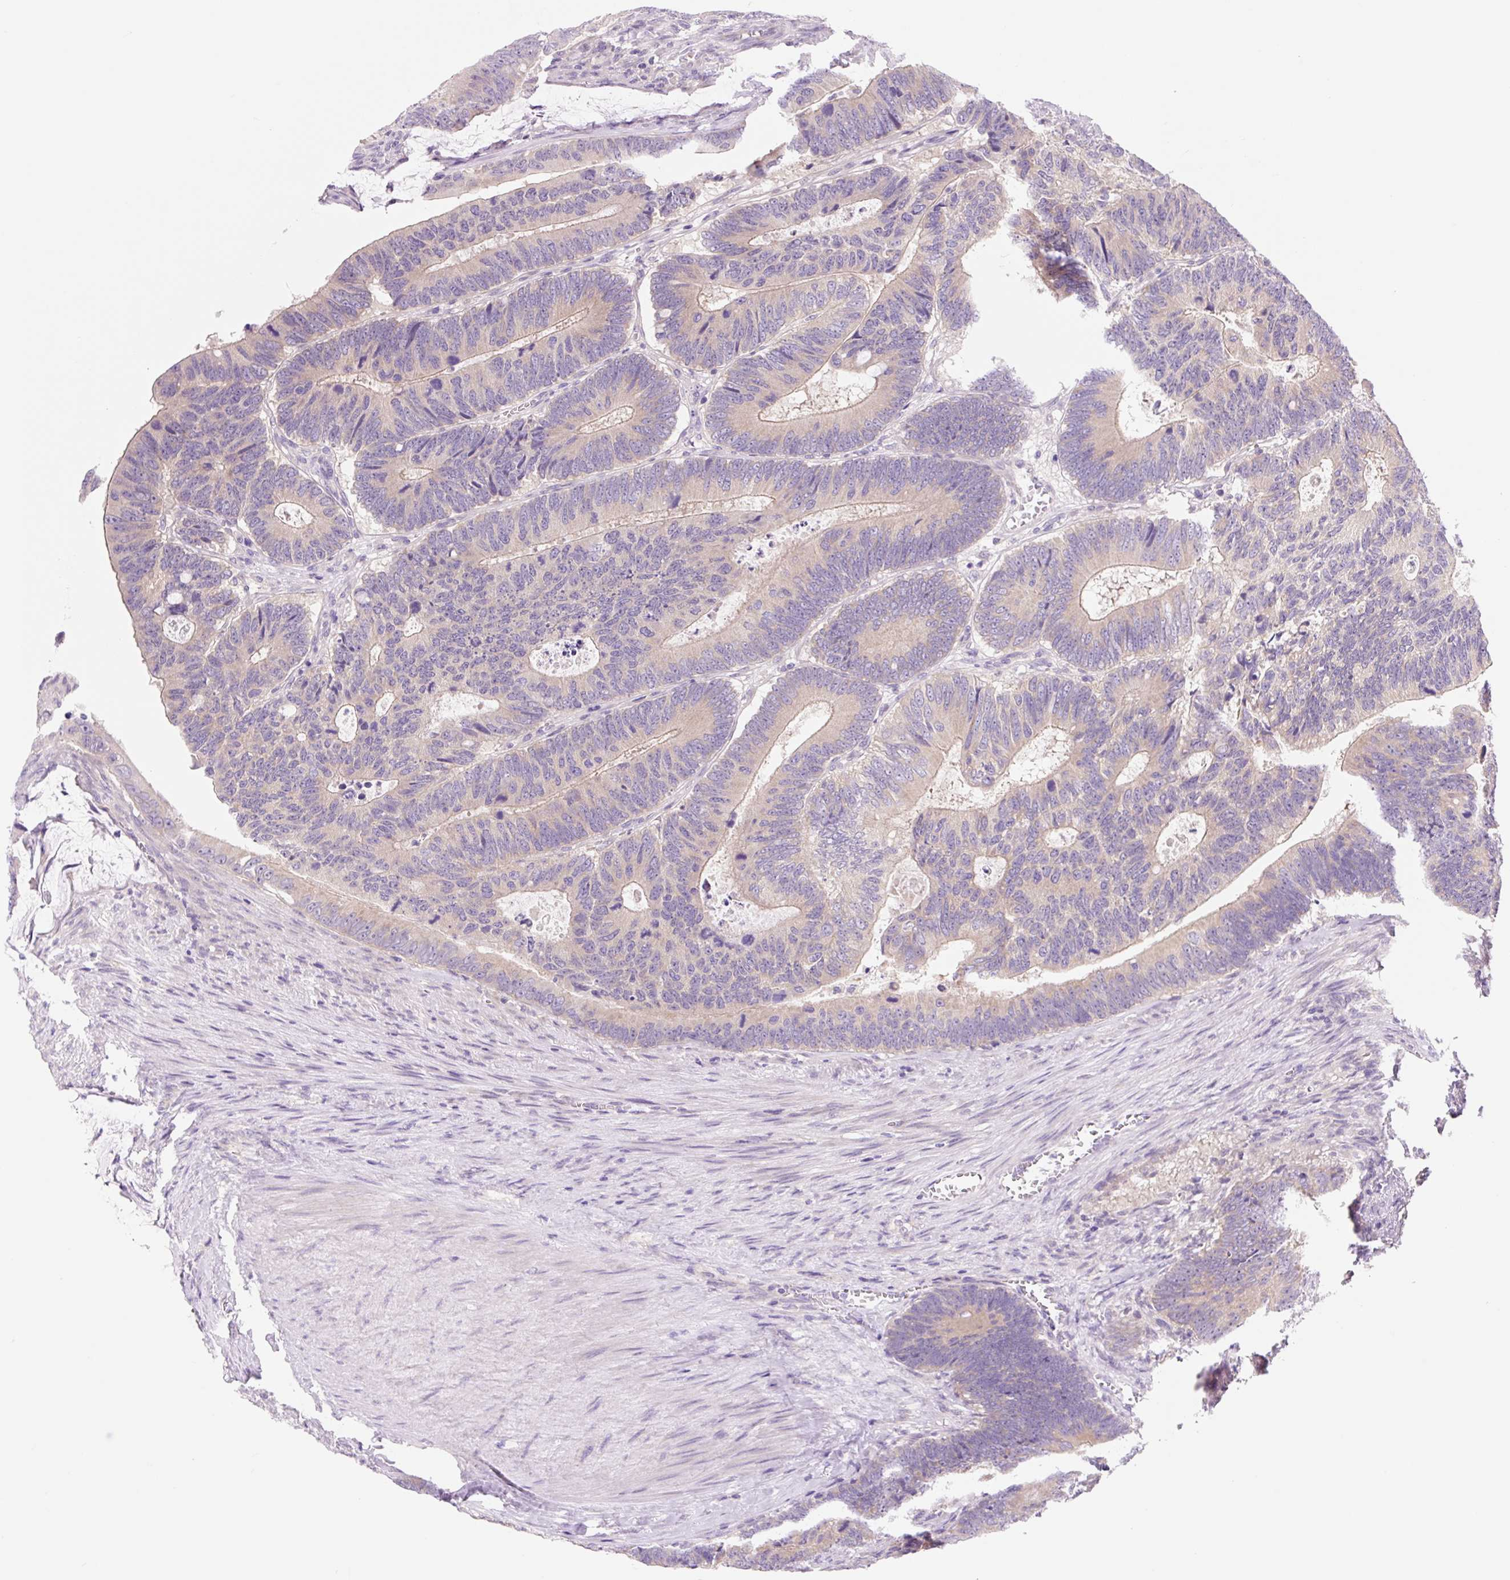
{"staining": {"intensity": "weak", "quantity": "<25%", "location": "cytoplasmic/membranous"}, "tissue": "colorectal cancer", "cell_type": "Tumor cells", "image_type": "cancer", "snomed": [{"axis": "morphology", "description": "Adenocarcinoma, NOS"}, {"axis": "topography", "description": "Colon"}], "caption": "Photomicrograph shows no protein expression in tumor cells of colorectal adenocarcinoma tissue.", "gene": "CELF6", "patient": {"sex": "male", "age": 62}}